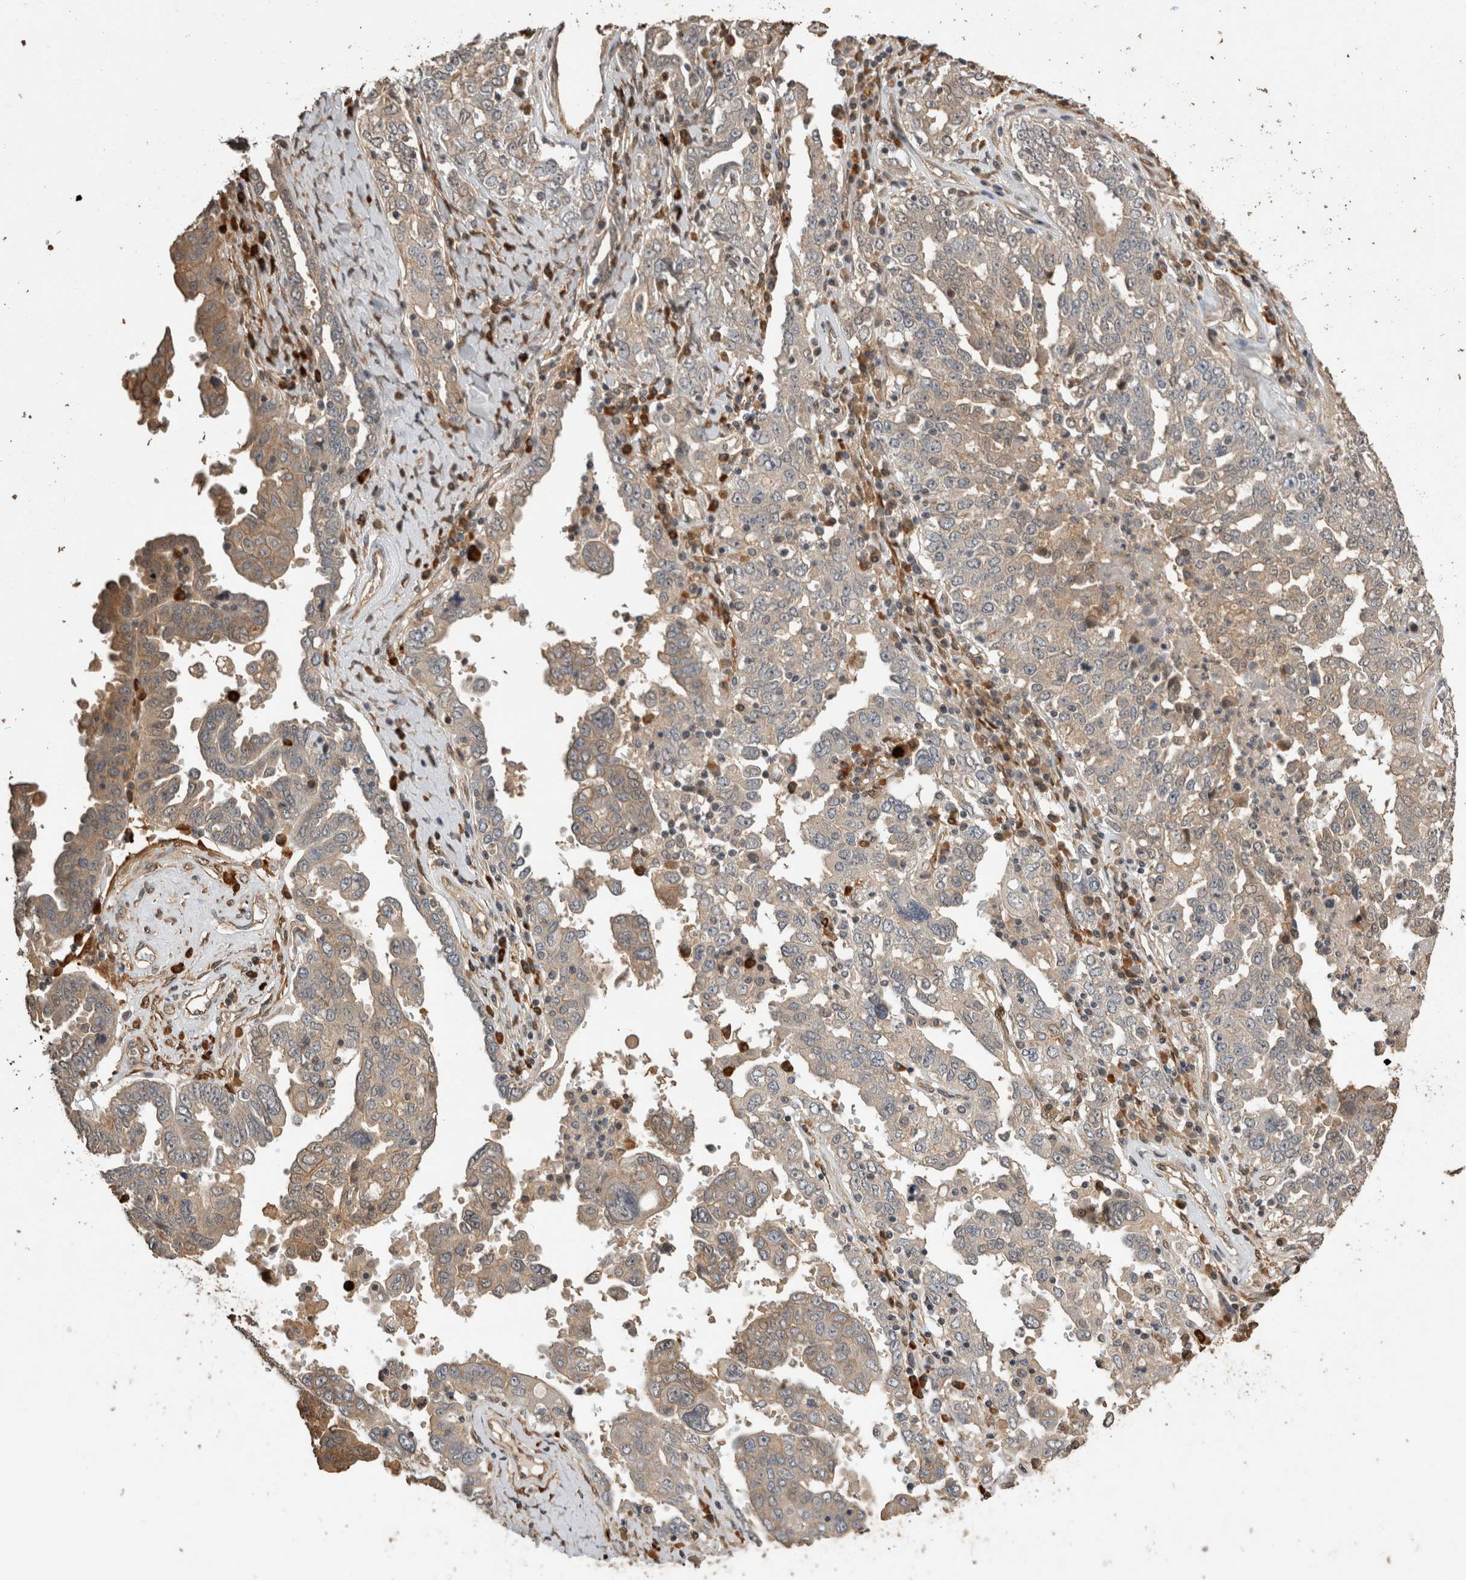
{"staining": {"intensity": "weak", "quantity": "25%-75%", "location": "cytoplasmic/membranous"}, "tissue": "ovarian cancer", "cell_type": "Tumor cells", "image_type": "cancer", "snomed": [{"axis": "morphology", "description": "Carcinoma, endometroid"}, {"axis": "topography", "description": "Ovary"}], "caption": "Ovarian endometroid carcinoma stained with a protein marker demonstrates weak staining in tumor cells.", "gene": "RHPN1", "patient": {"sex": "female", "age": 62}}